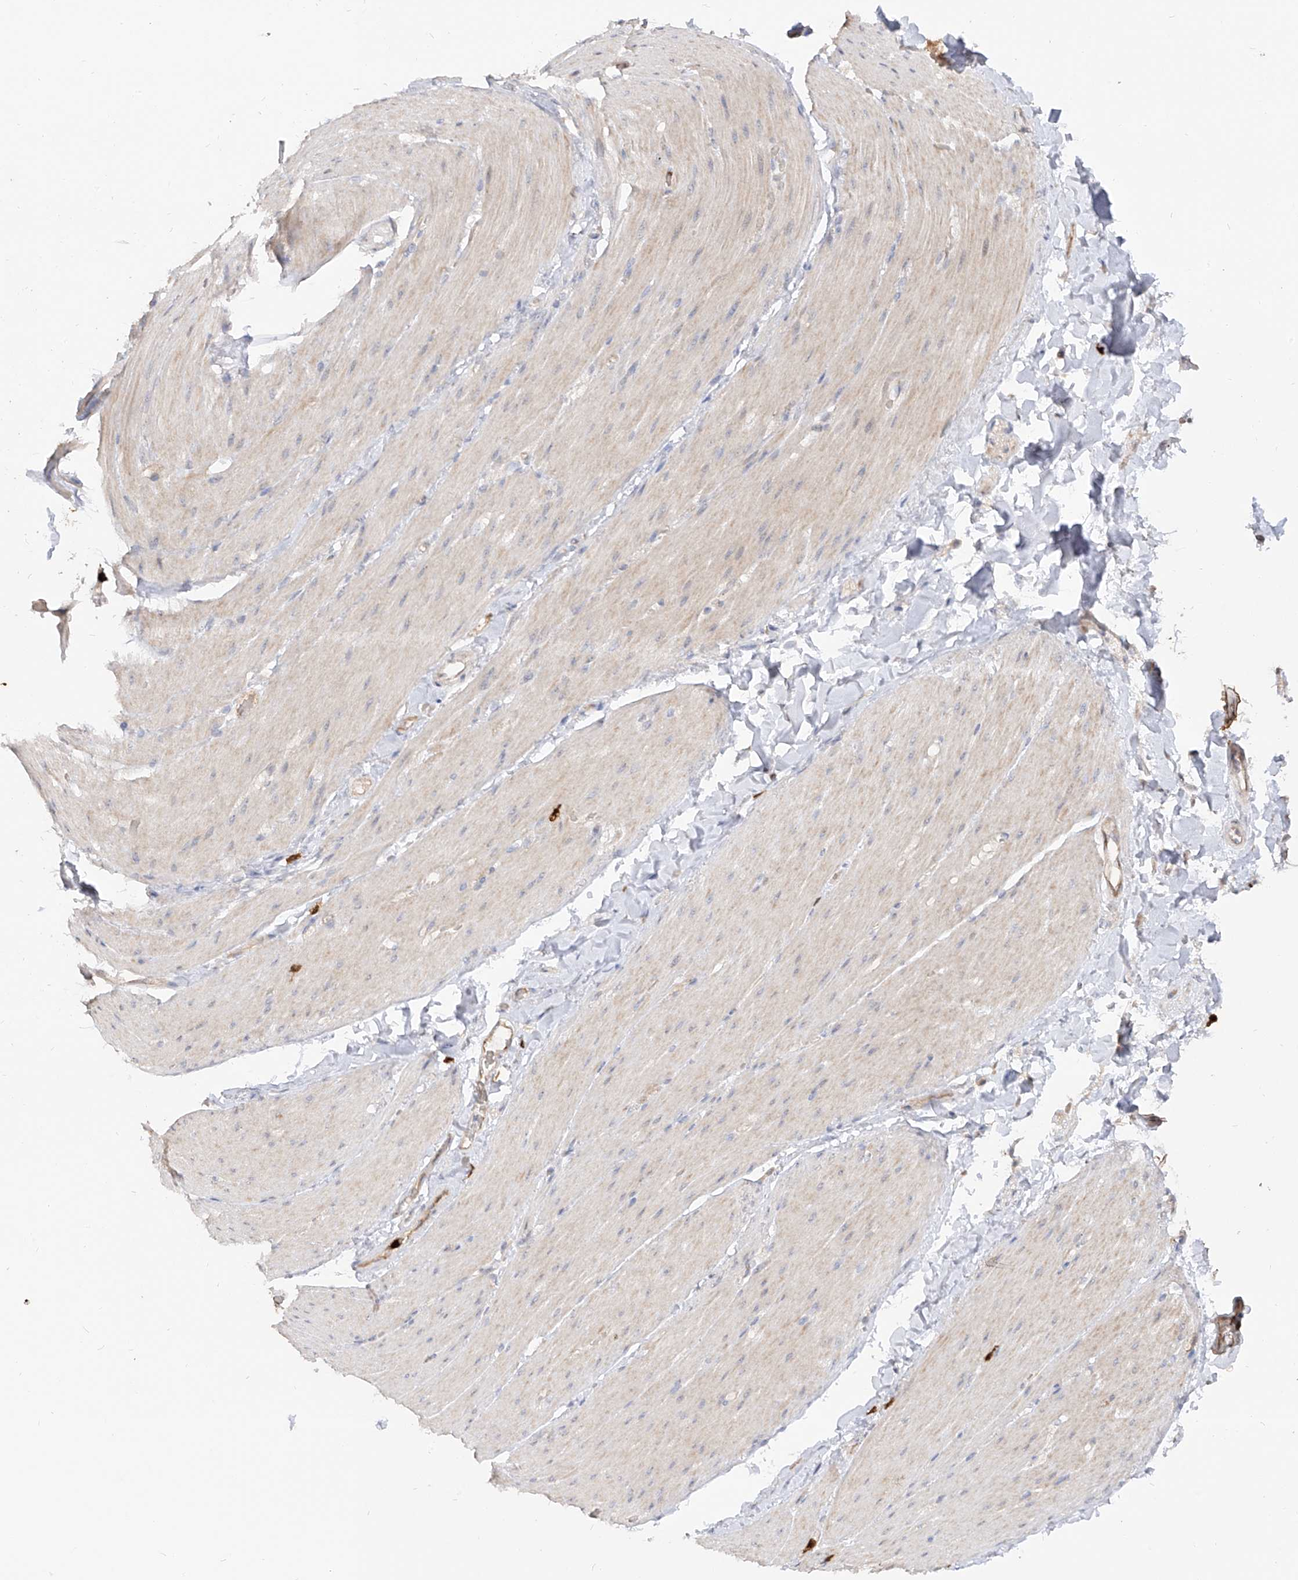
{"staining": {"intensity": "weak", "quantity": "<25%", "location": "cytoplasmic/membranous"}, "tissue": "smooth muscle", "cell_type": "Smooth muscle cells", "image_type": "normal", "snomed": [{"axis": "morphology", "description": "Normal tissue, NOS"}, {"axis": "topography", "description": "Smooth muscle"}, {"axis": "topography", "description": "Small intestine"}], "caption": "The histopathology image demonstrates no significant staining in smooth muscle cells of smooth muscle. (Stains: DAB (3,3'-diaminobenzidine) IHC with hematoxylin counter stain, Microscopy: brightfield microscopy at high magnification).", "gene": "ZNF227", "patient": {"sex": "female", "age": 84}}